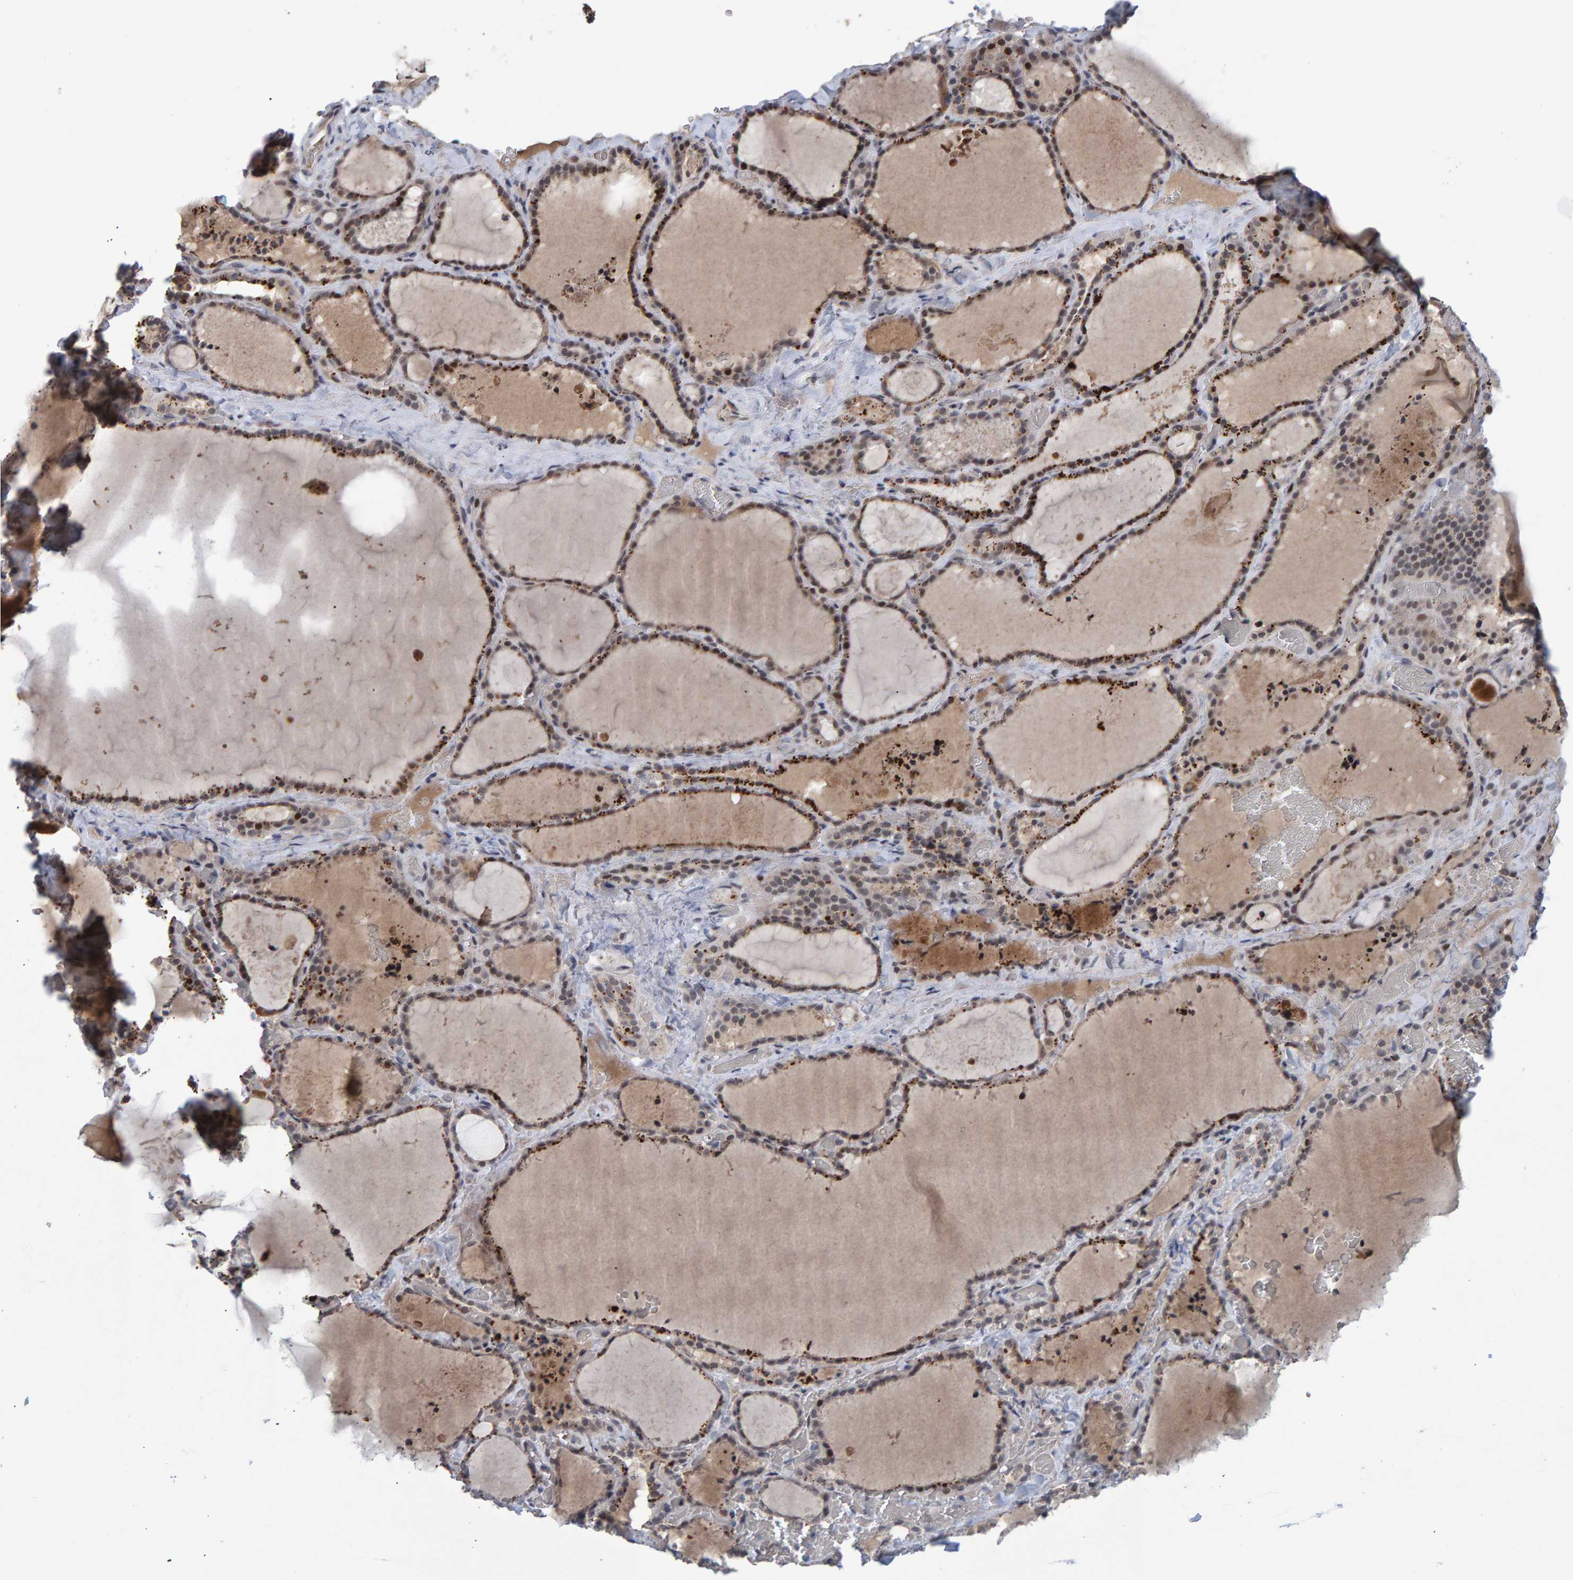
{"staining": {"intensity": "moderate", "quantity": ">75%", "location": "cytoplasmic/membranous,nuclear"}, "tissue": "thyroid gland", "cell_type": "Glandular cells", "image_type": "normal", "snomed": [{"axis": "morphology", "description": "Normal tissue, NOS"}, {"axis": "topography", "description": "Thyroid gland"}], "caption": "Glandular cells display moderate cytoplasmic/membranous,nuclear positivity in about >75% of cells in benign thyroid gland.", "gene": "ESRP1", "patient": {"sex": "female", "age": 22}}